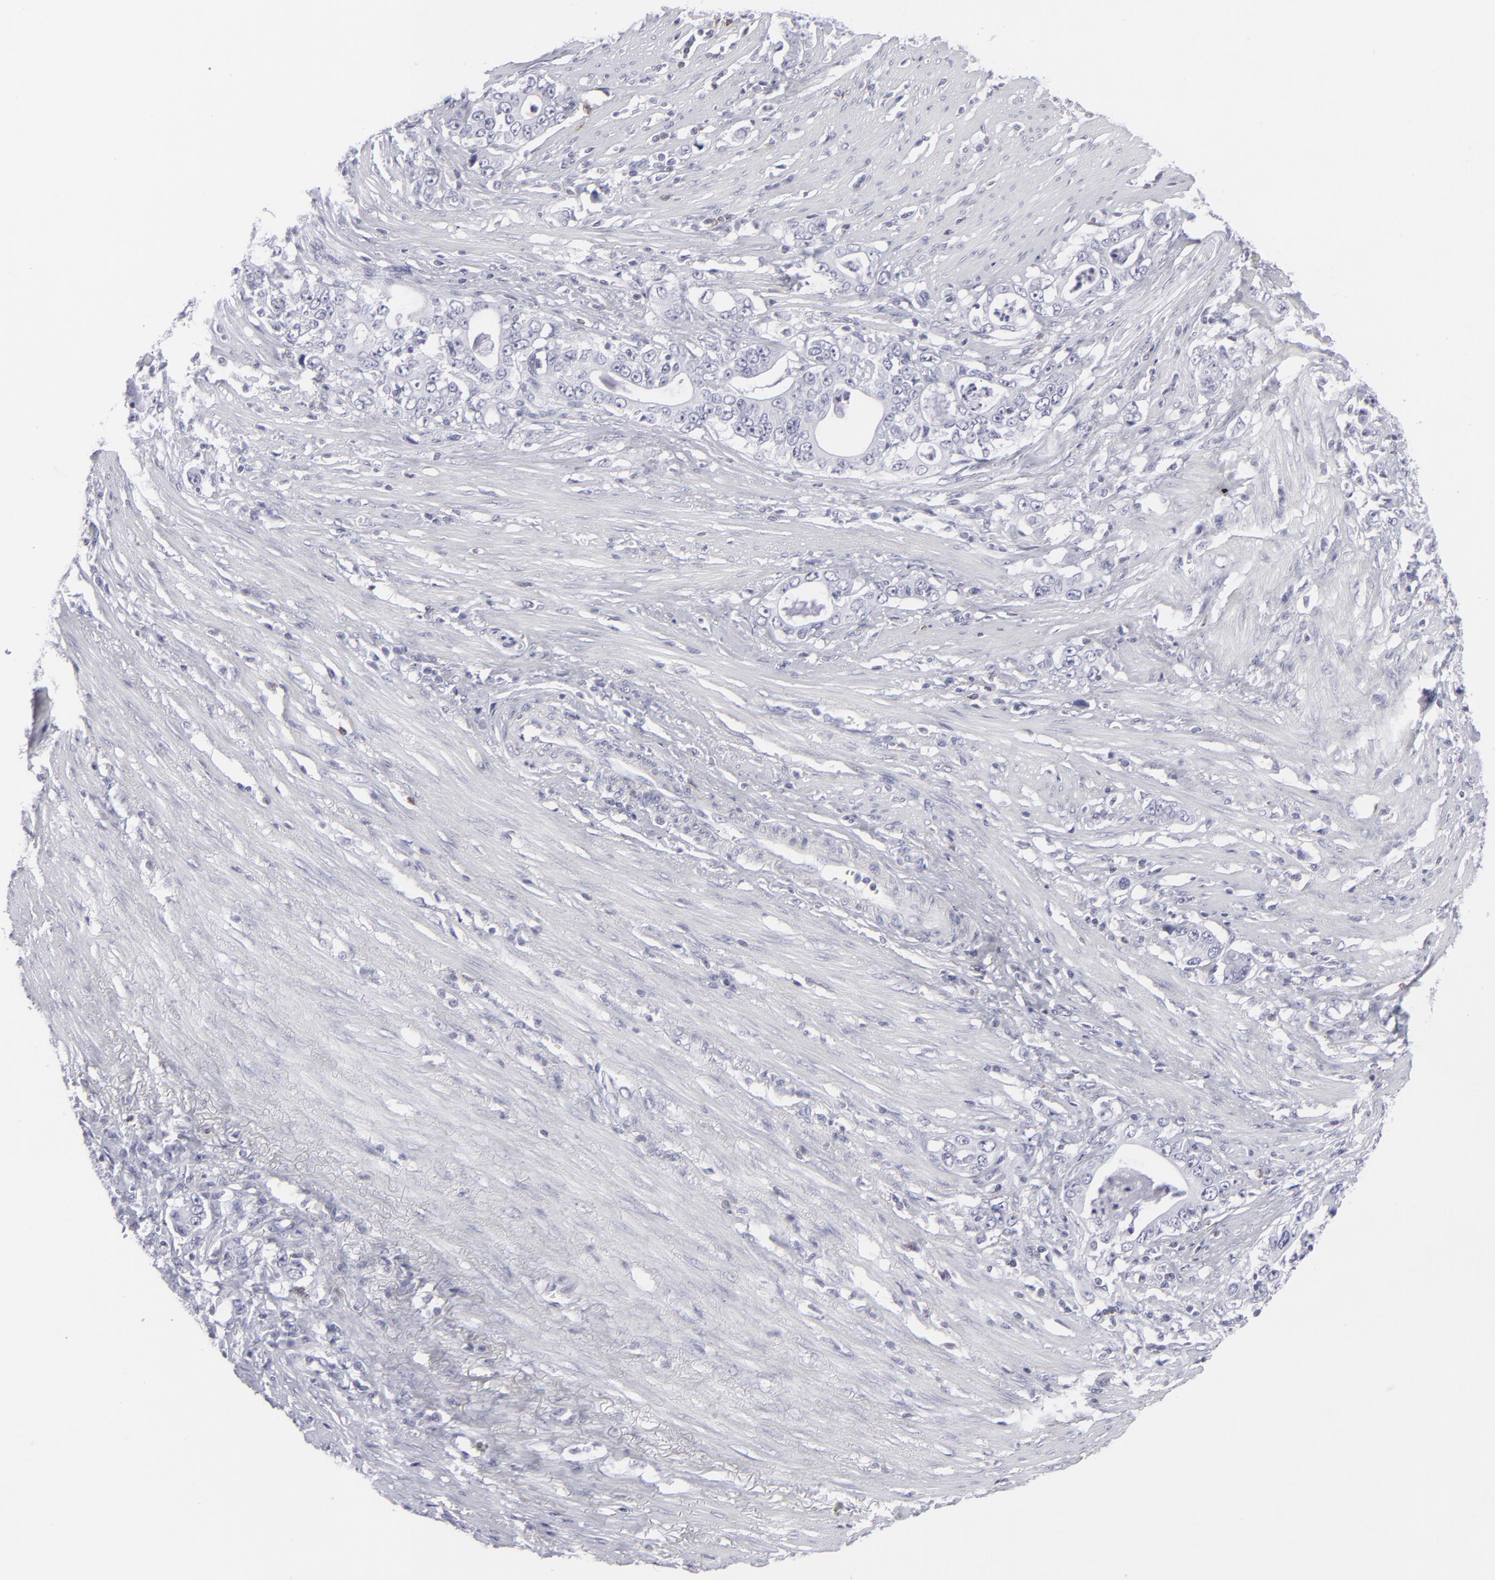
{"staining": {"intensity": "negative", "quantity": "none", "location": "none"}, "tissue": "stomach cancer", "cell_type": "Tumor cells", "image_type": "cancer", "snomed": [{"axis": "morphology", "description": "Adenocarcinoma, NOS"}, {"axis": "topography", "description": "Stomach, lower"}], "caption": "This is an IHC photomicrograph of human adenocarcinoma (stomach). There is no staining in tumor cells.", "gene": "CD7", "patient": {"sex": "female", "age": 72}}